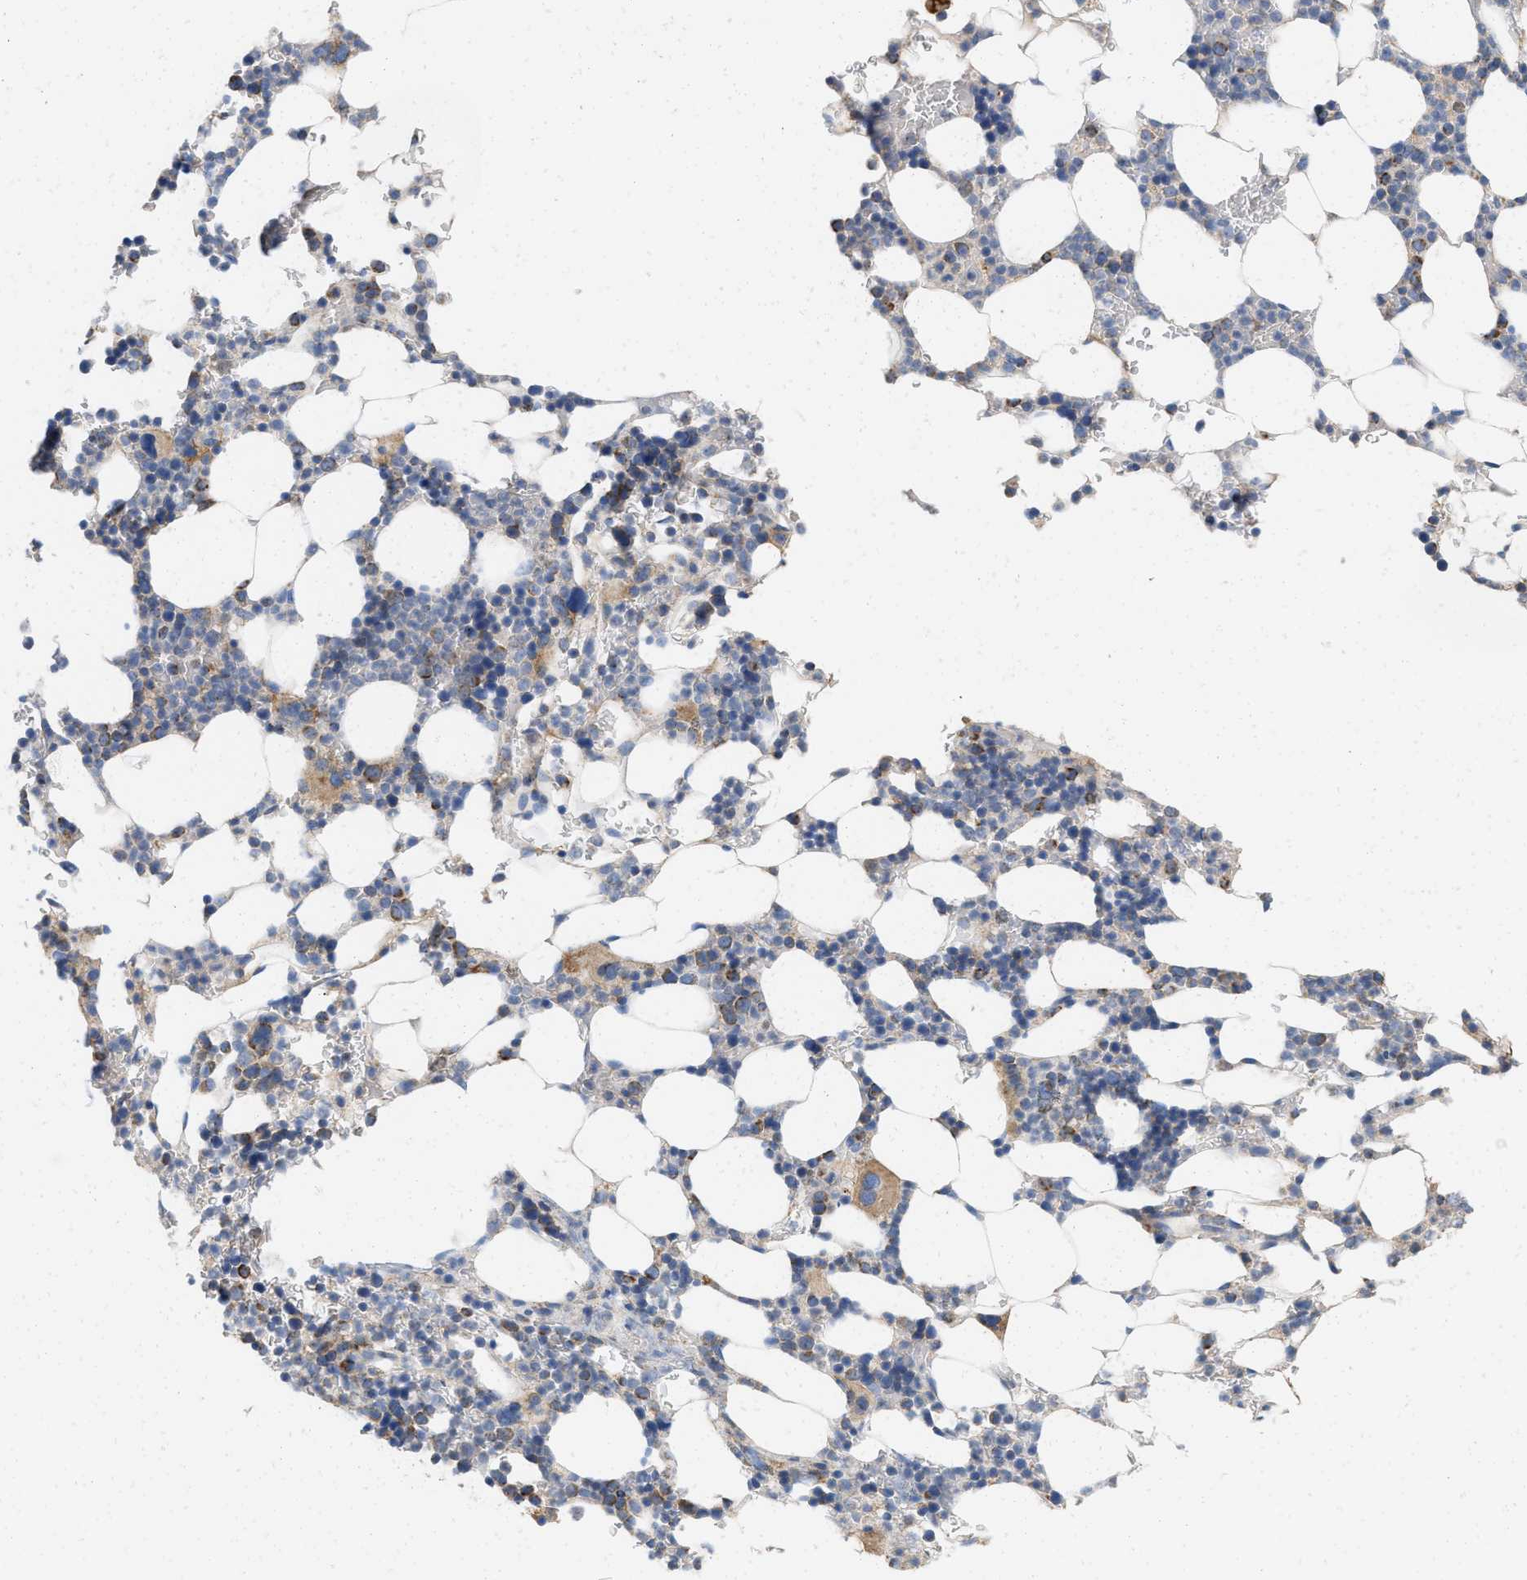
{"staining": {"intensity": "moderate", "quantity": "<25%", "location": "cytoplasmic/membranous"}, "tissue": "bone marrow", "cell_type": "Hematopoietic cells", "image_type": "normal", "snomed": [{"axis": "morphology", "description": "Normal tissue, NOS"}, {"axis": "topography", "description": "Bone marrow"}], "caption": "Human bone marrow stained for a protein (brown) reveals moderate cytoplasmic/membranous positive staining in about <25% of hematopoietic cells.", "gene": "GRB10", "patient": {"sex": "female", "age": 81}}